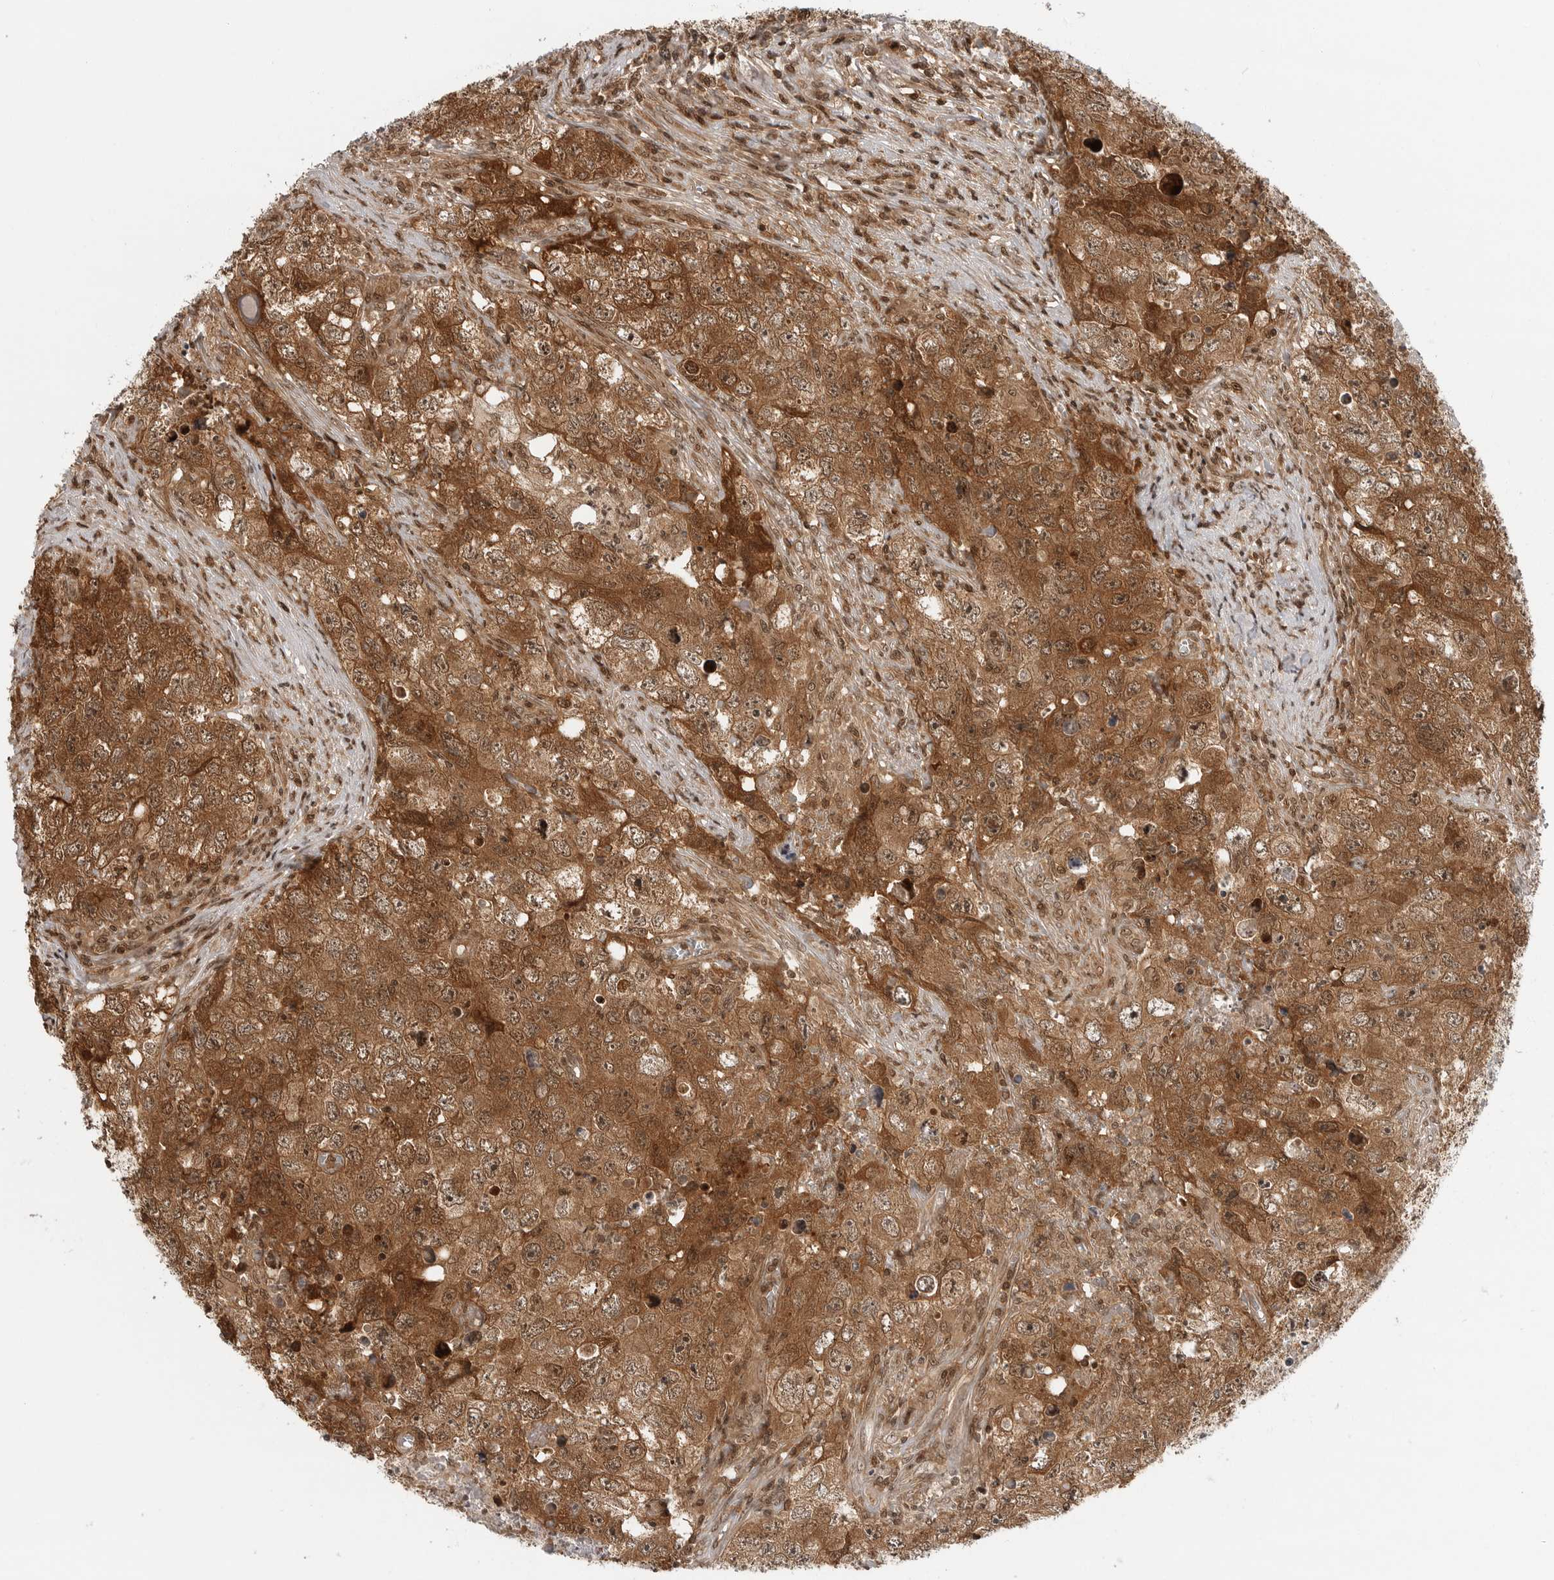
{"staining": {"intensity": "moderate", "quantity": ">75%", "location": "cytoplasmic/membranous"}, "tissue": "testis cancer", "cell_type": "Tumor cells", "image_type": "cancer", "snomed": [{"axis": "morphology", "description": "Seminoma, NOS"}, {"axis": "morphology", "description": "Carcinoma, Embryonal, NOS"}, {"axis": "topography", "description": "Testis"}], "caption": "DAB immunohistochemical staining of human embryonal carcinoma (testis) demonstrates moderate cytoplasmic/membranous protein expression in approximately >75% of tumor cells.", "gene": "SZRD1", "patient": {"sex": "male", "age": 43}}